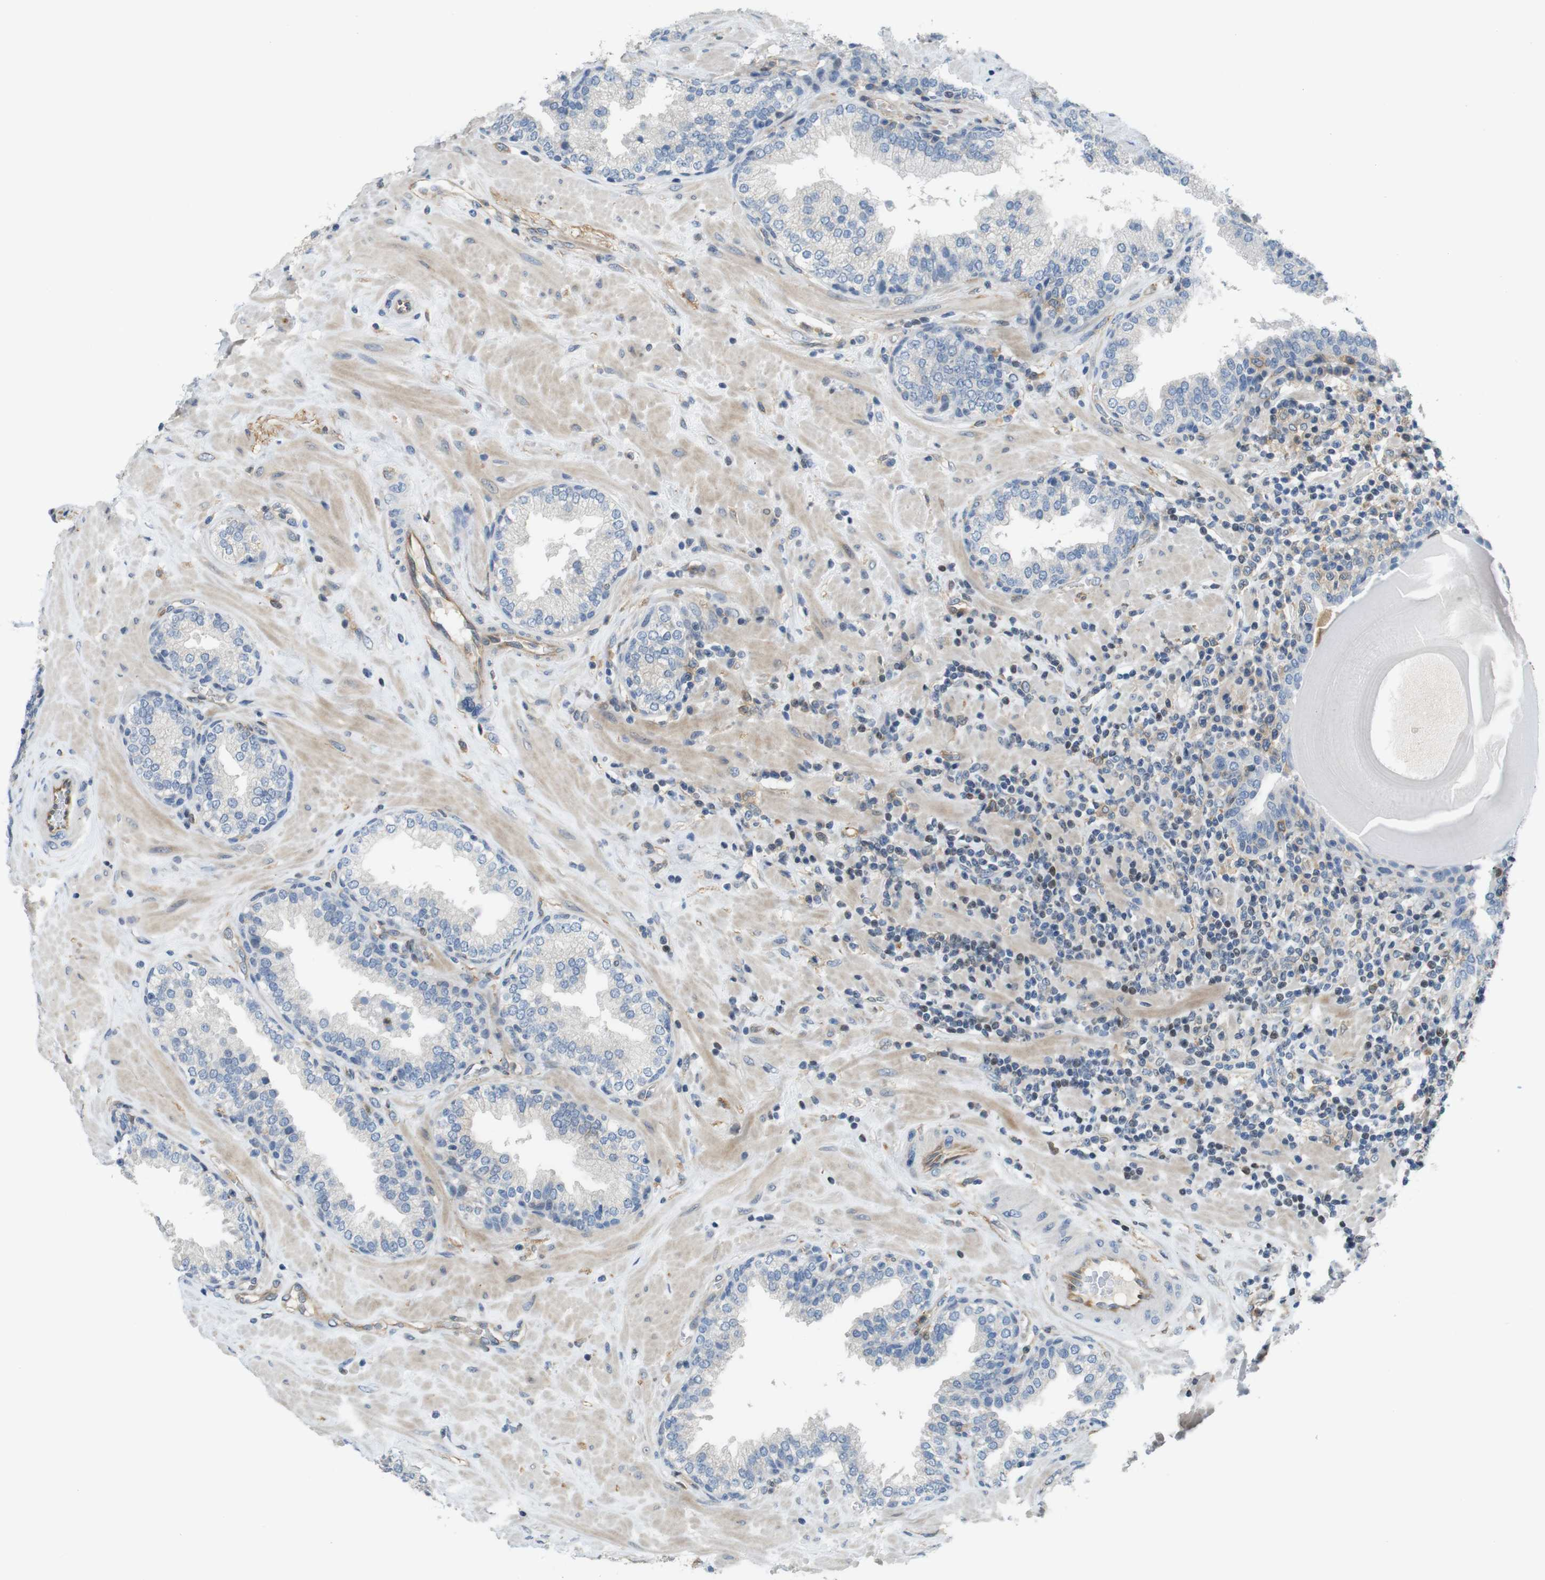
{"staining": {"intensity": "negative", "quantity": "none", "location": "none"}, "tissue": "prostate", "cell_type": "Glandular cells", "image_type": "normal", "snomed": [{"axis": "morphology", "description": "Normal tissue, NOS"}, {"axis": "topography", "description": "Prostate"}], "caption": "An IHC histopathology image of normal prostate is shown. There is no staining in glandular cells of prostate.", "gene": "PCDH10", "patient": {"sex": "male", "age": 51}}